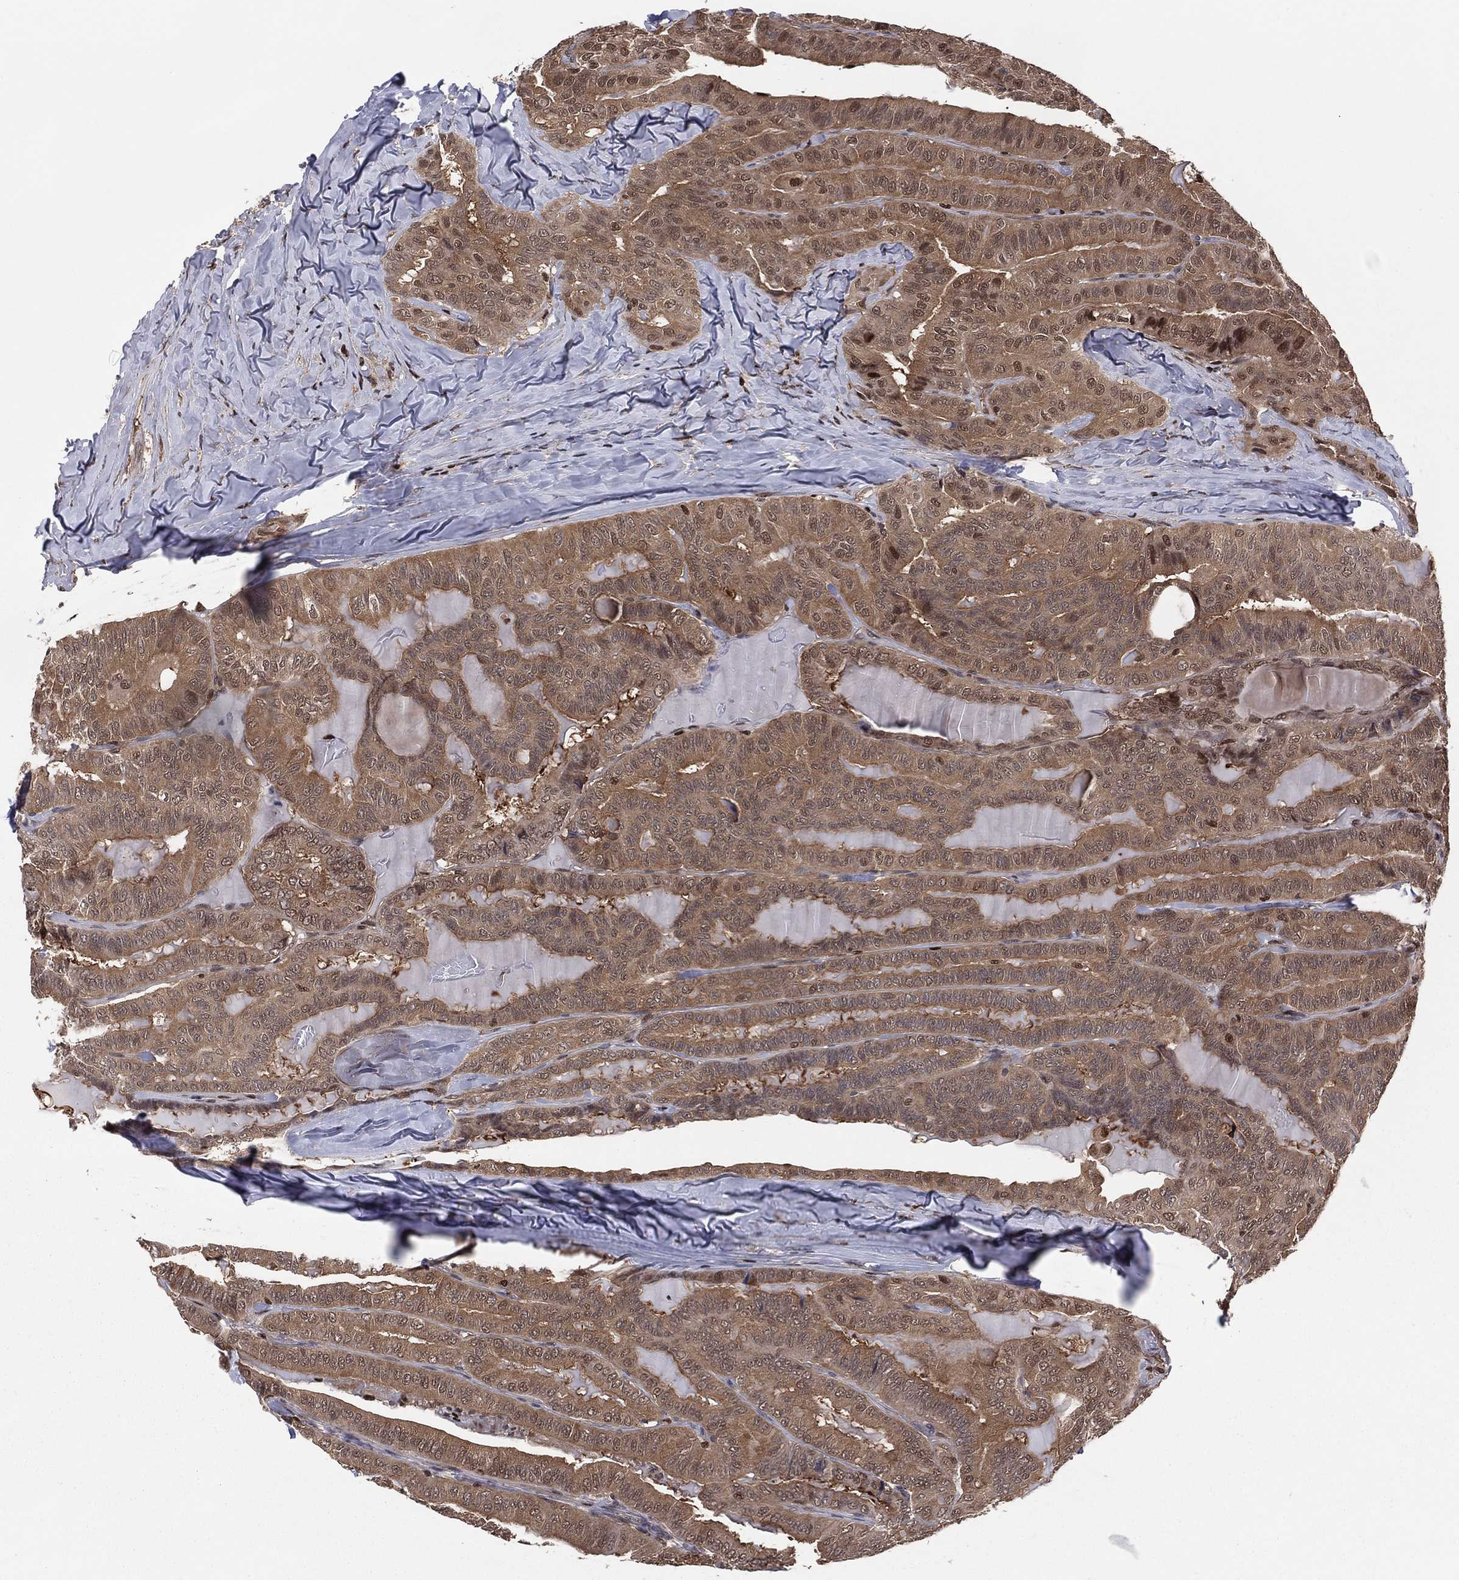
{"staining": {"intensity": "moderate", "quantity": ">75%", "location": "cytoplasmic/membranous"}, "tissue": "thyroid cancer", "cell_type": "Tumor cells", "image_type": "cancer", "snomed": [{"axis": "morphology", "description": "Papillary adenocarcinoma, NOS"}, {"axis": "topography", "description": "Thyroid gland"}], "caption": "This is a photomicrograph of immunohistochemistry staining of thyroid cancer, which shows moderate positivity in the cytoplasmic/membranous of tumor cells.", "gene": "PSMA1", "patient": {"sex": "female", "age": 68}}